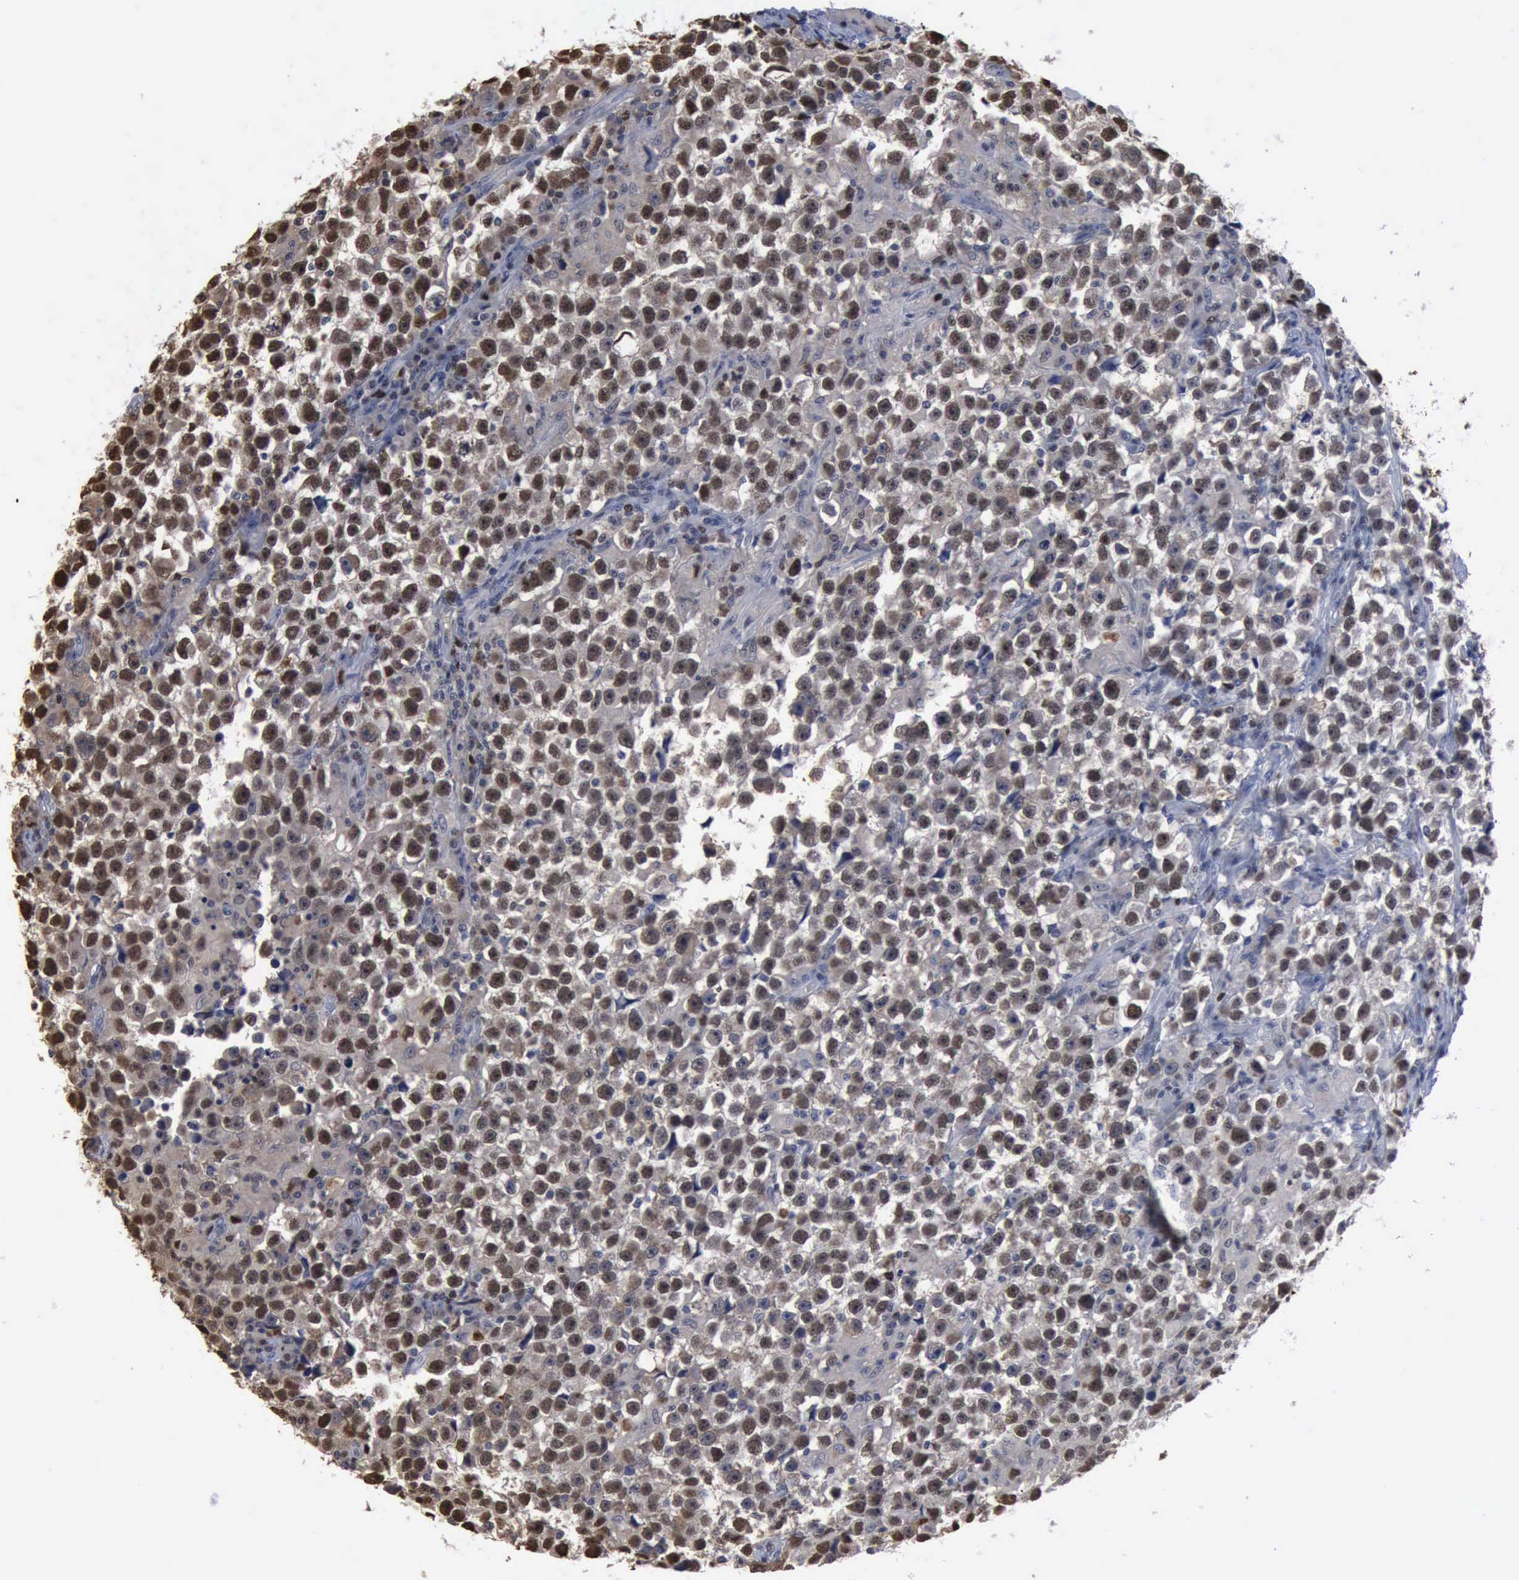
{"staining": {"intensity": "moderate", "quantity": "25%-75%", "location": "nuclear"}, "tissue": "testis cancer", "cell_type": "Tumor cells", "image_type": "cancer", "snomed": [{"axis": "morphology", "description": "Seminoma, NOS"}, {"axis": "topography", "description": "Testis"}], "caption": "Protein expression analysis of seminoma (testis) shows moderate nuclear positivity in approximately 25%-75% of tumor cells. Immunohistochemistry (ihc) stains the protein of interest in brown and the nuclei are stained blue.", "gene": "PCNA", "patient": {"sex": "male", "age": 33}}